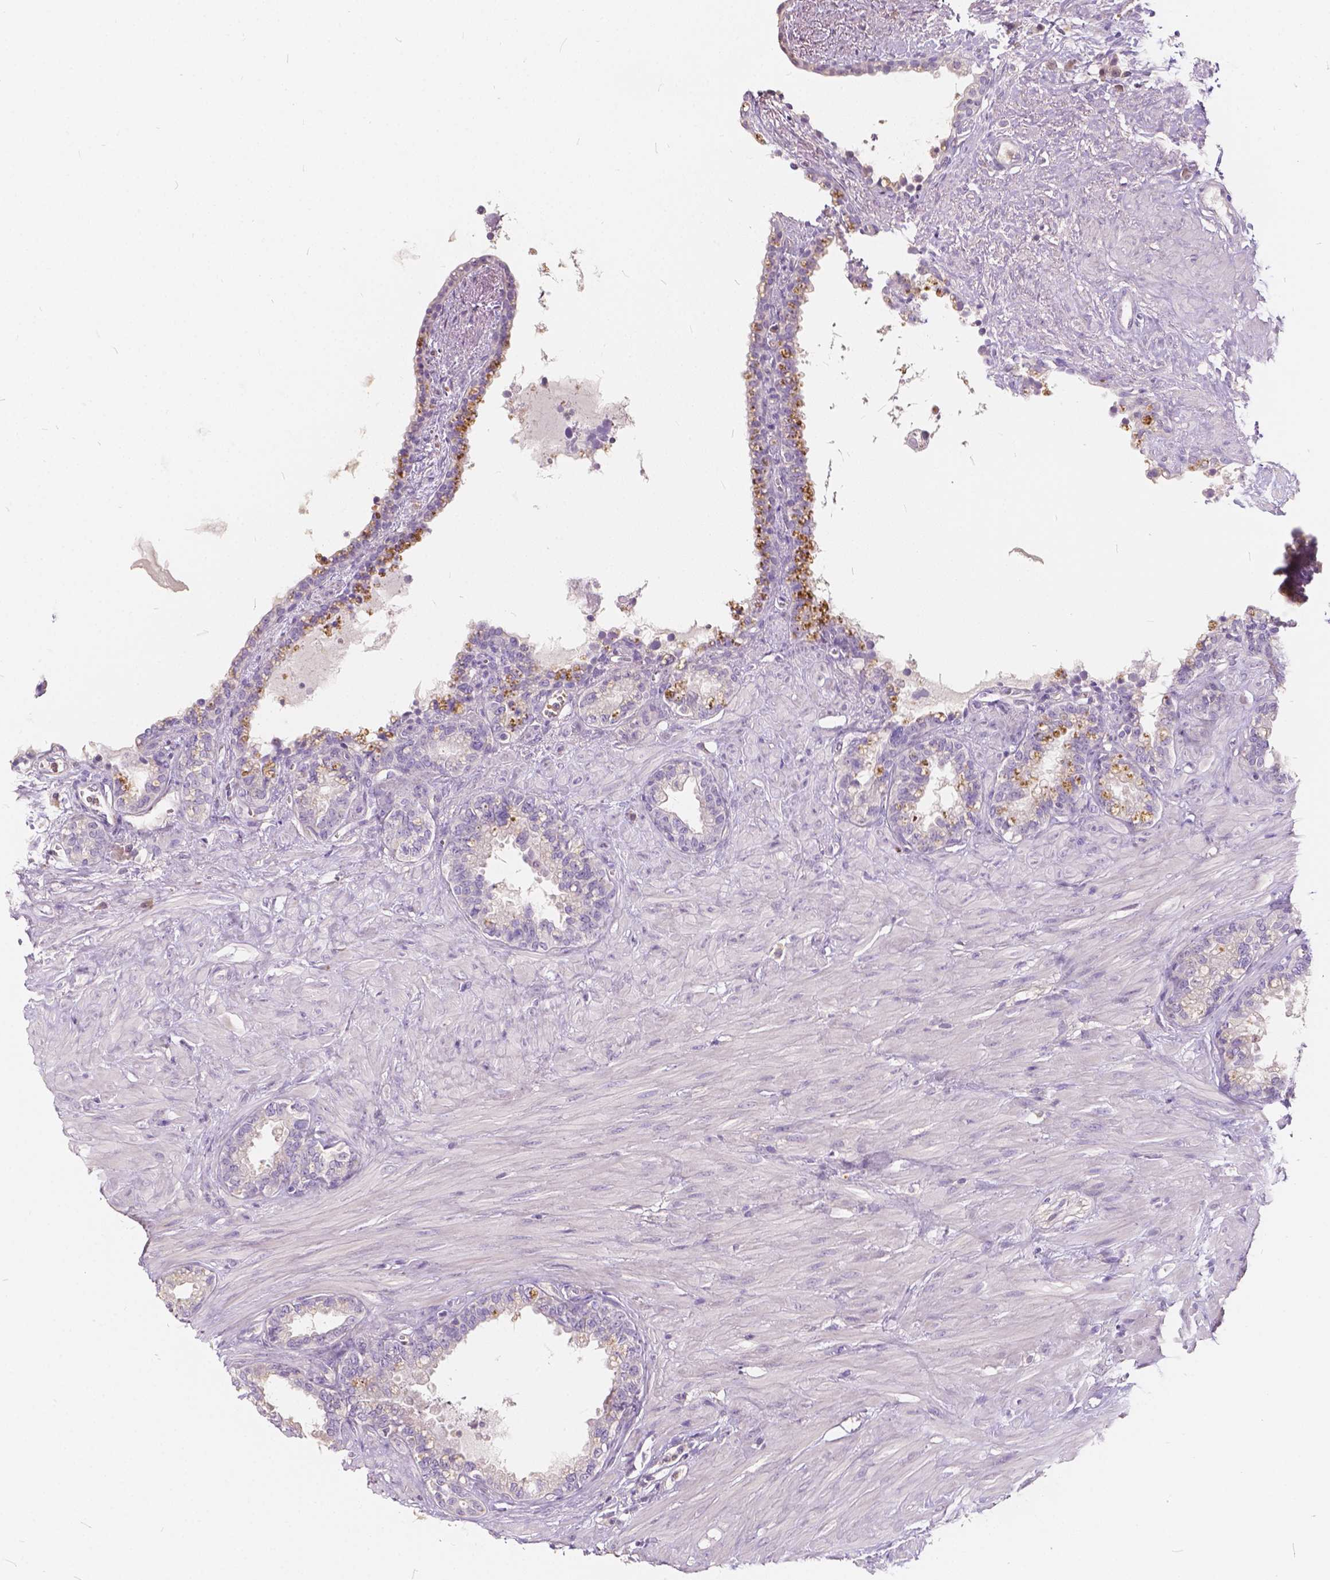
{"staining": {"intensity": "negative", "quantity": "none", "location": "none"}, "tissue": "seminal vesicle", "cell_type": "Glandular cells", "image_type": "normal", "snomed": [{"axis": "morphology", "description": "Normal tissue, NOS"}, {"axis": "morphology", "description": "Urothelial carcinoma, NOS"}, {"axis": "topography", "description": "Urinary bladder"}, {"axis": "topography", "description": "Seminal veicle"}], "caption": "Human seminal vesicle stained for a protein using IHC displays no positivity in glandular cells.", "gene": "KIAA0513", "patient": {"sex": "male", "age": 76}}